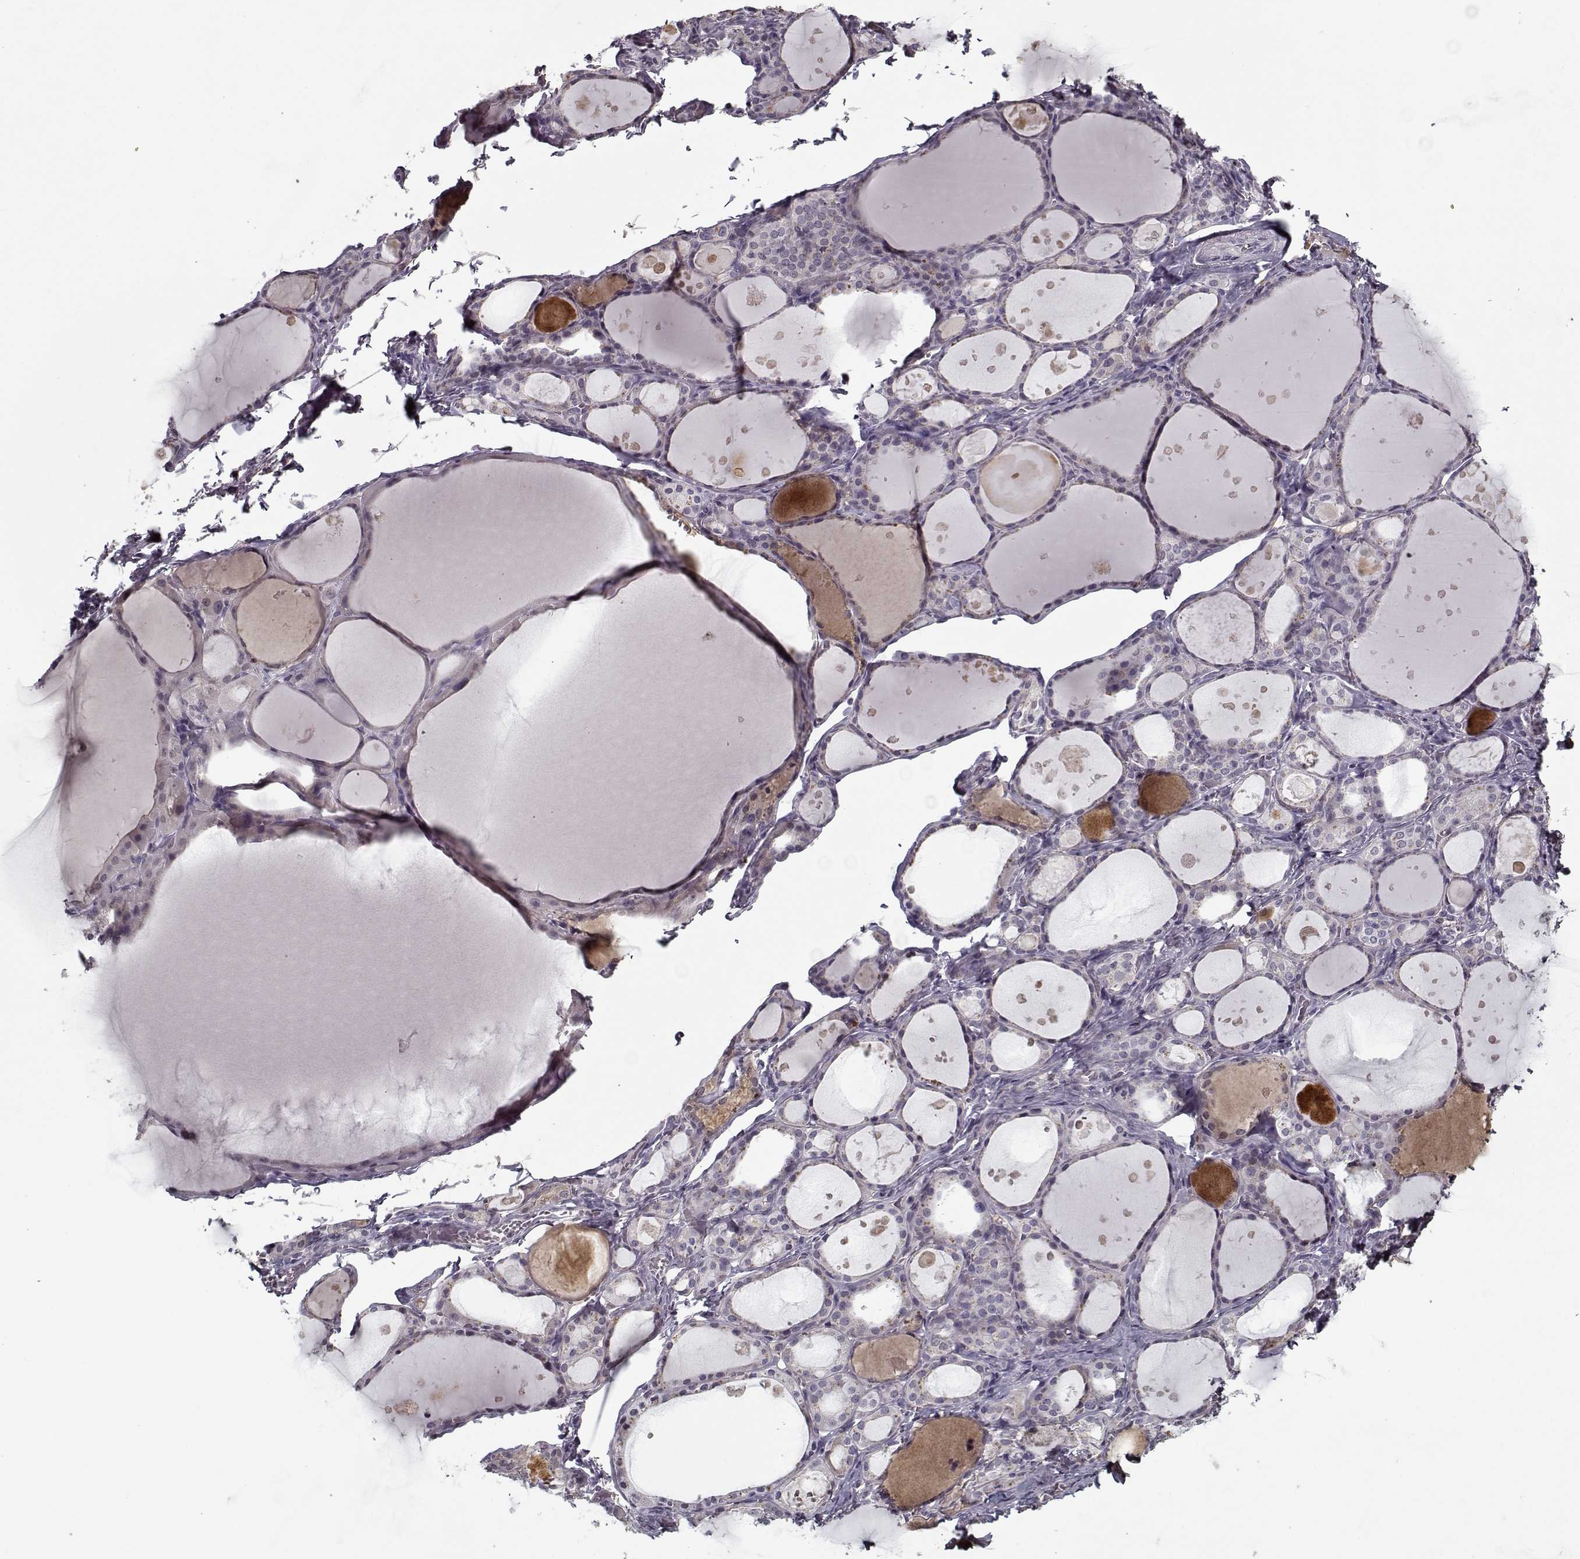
{"staining": {"intensity": "negative", "quantity": "none", "location": "none"}, "tissue": "thyroid gland", "cell_type": "Glandular cells", "image_type": "normal", "snomed": [{"axis": "morphology", "description": "Normal tissue, NOS"}, {"axis": "topography", "description": "Thyroid gland"}], "caption": "IHC image of benign thyroid gland: thyroid gland stained with DAB (3,3'-diaminobenzidine) demonstrates no significant protein staining in glandular cells.", "gene": "AFM", "patient": {"sex": "male", "age": 68}}